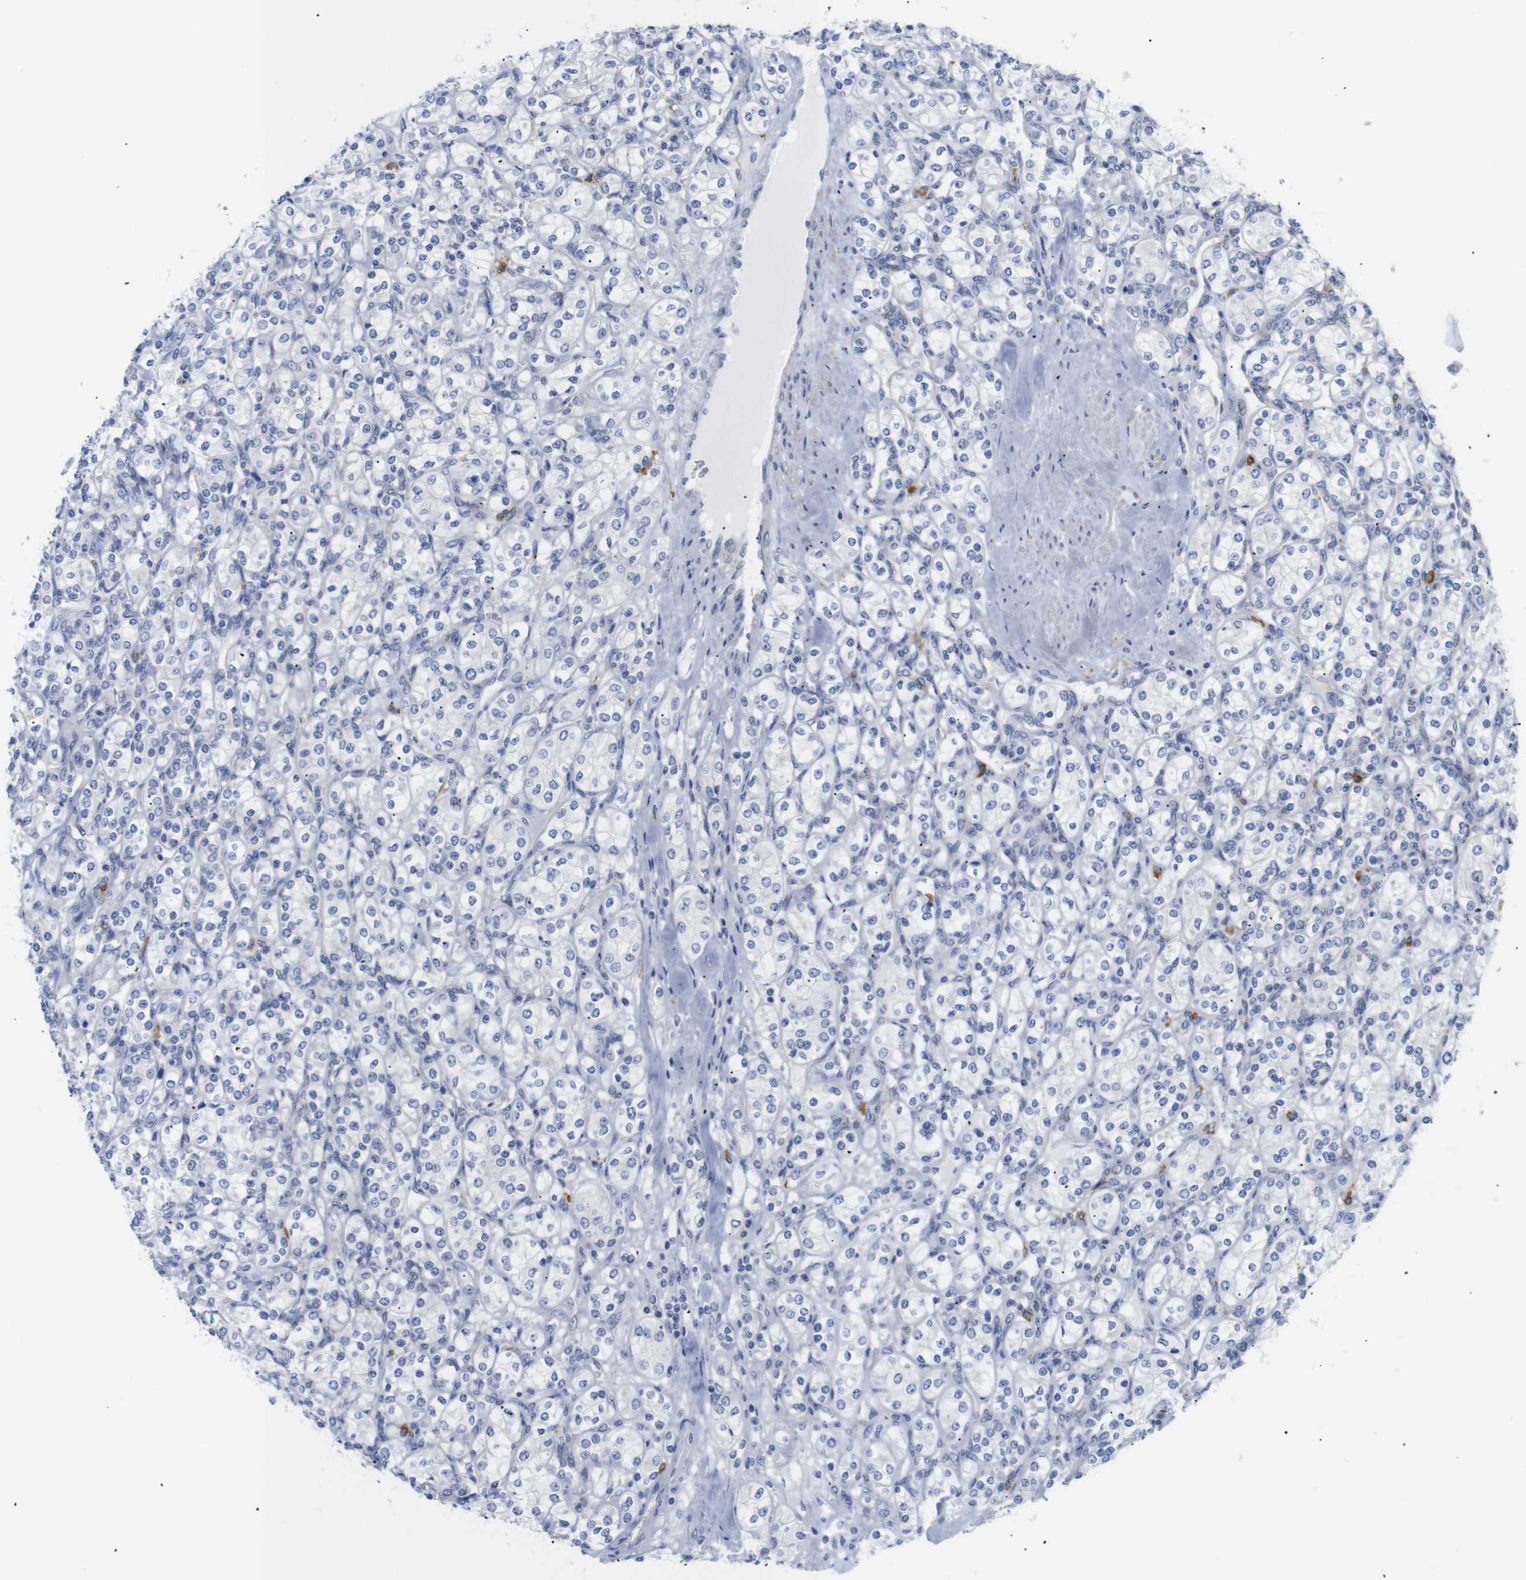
{"staining": {"intensity": "negative", "quantity": "none", "location": "none"}, "tissue": "renal cancer", "cell_type": "Tumor cells", "image_type": "cancer", "snomed": [{"axis": "morphology", "description": "Adenocarcinoma, NOS"}, {"axis": "topography", "description": "Kidney"}], "caption": "An immunohistochemistry histopathology image of renal cancer (adenocarcinoma) is shown. There is no staining in tumor cells of renal cancer (adenocarcinoma).", "gene": "STMN3", "patient": {"sex": "male", "age": 77}}